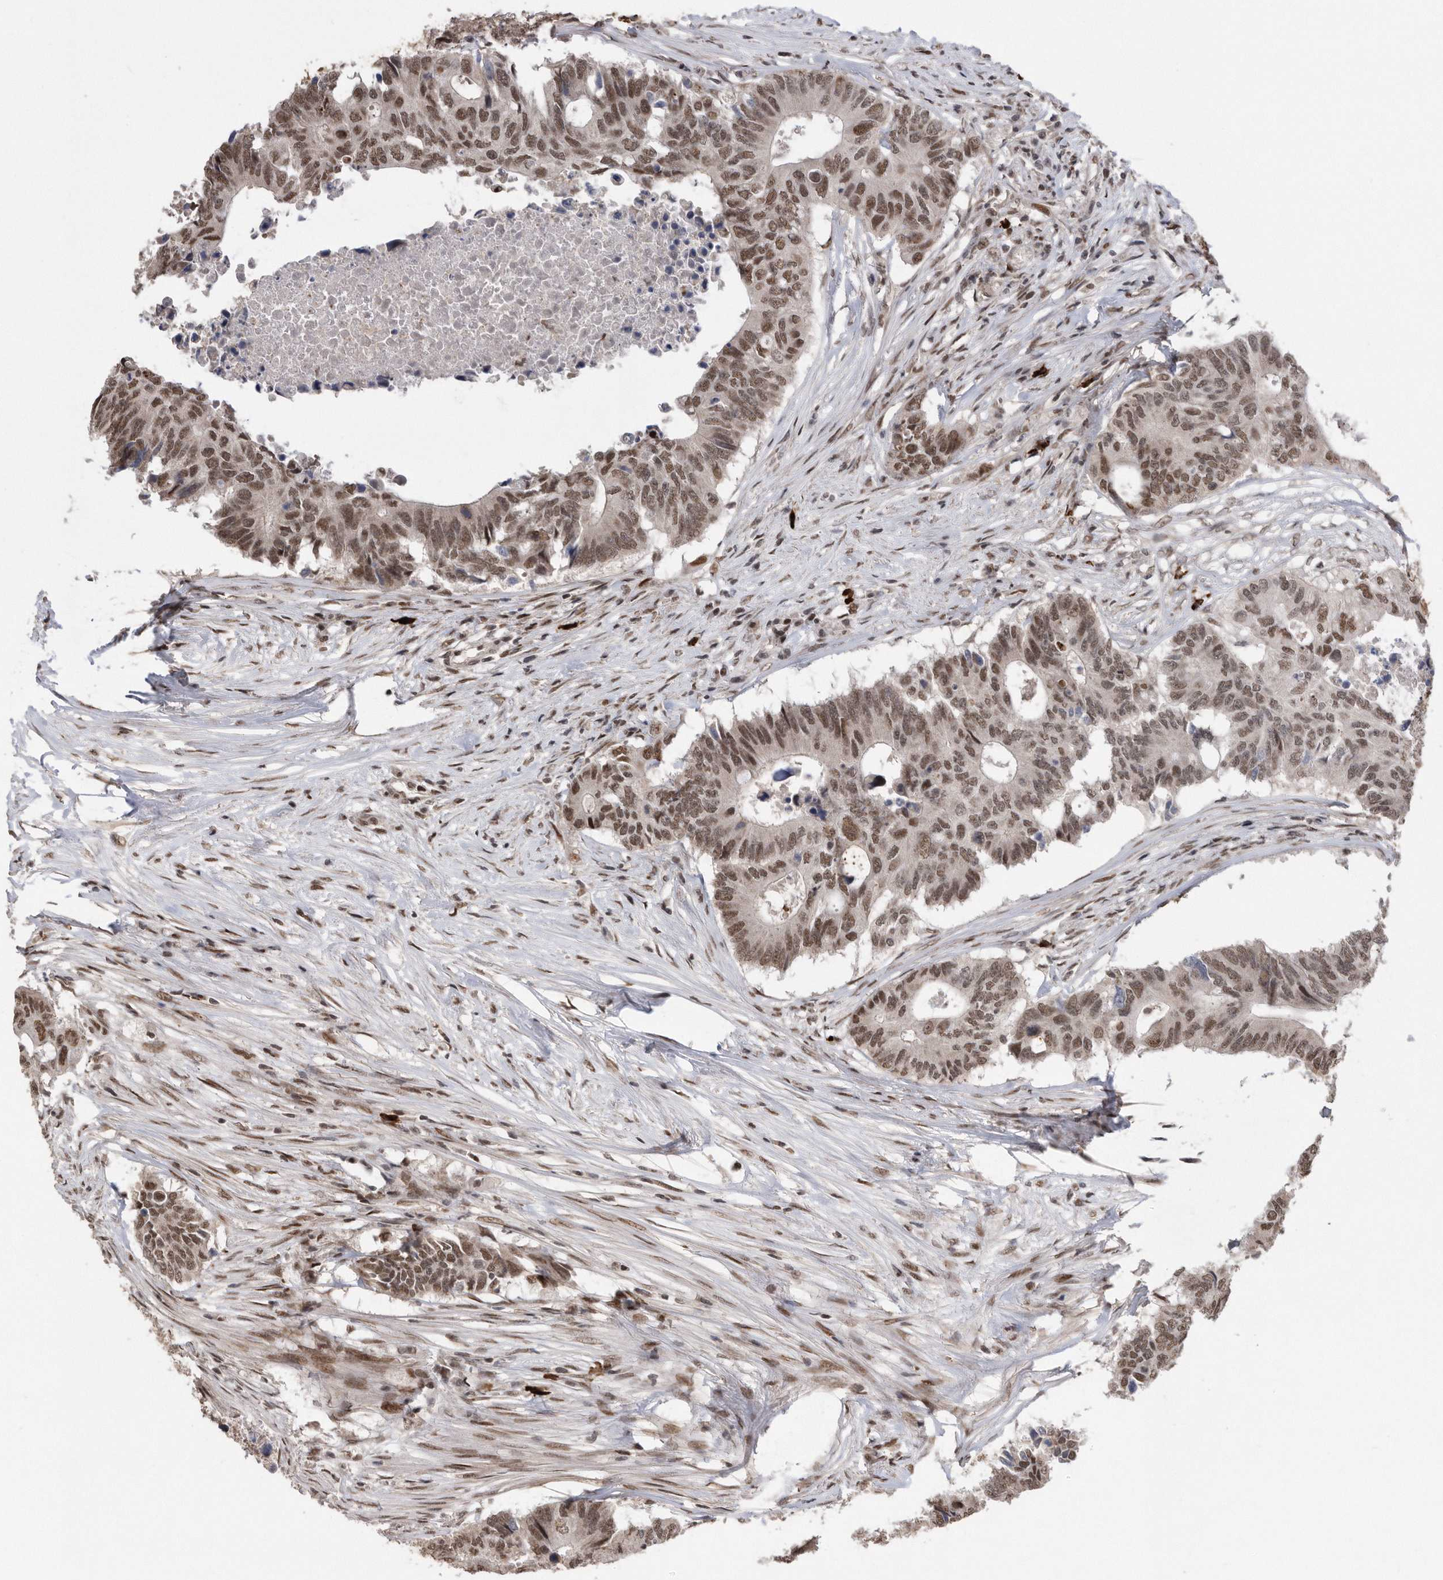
{"staining": {"intensity": "moderate", "quantity": ">75%", "location": "nuclear"}, "tissue": "colorectal cancer", "cell_type": "Tumor cells", "image_type": "cancer", "snomed": [{"axis": "morphology", "description": "Adenocarcinoma, NOS"}, {"axis": "topography", "description": "Colon"}], "caption": "DAB immunohistochemical staining of colorectal cancer (adenocarcinoma) reveals moderate nuclear protein positivity in about >75% of tumor cells.", "gene": "TDRD3", "patient": {"sex": "male", "age": 71}}